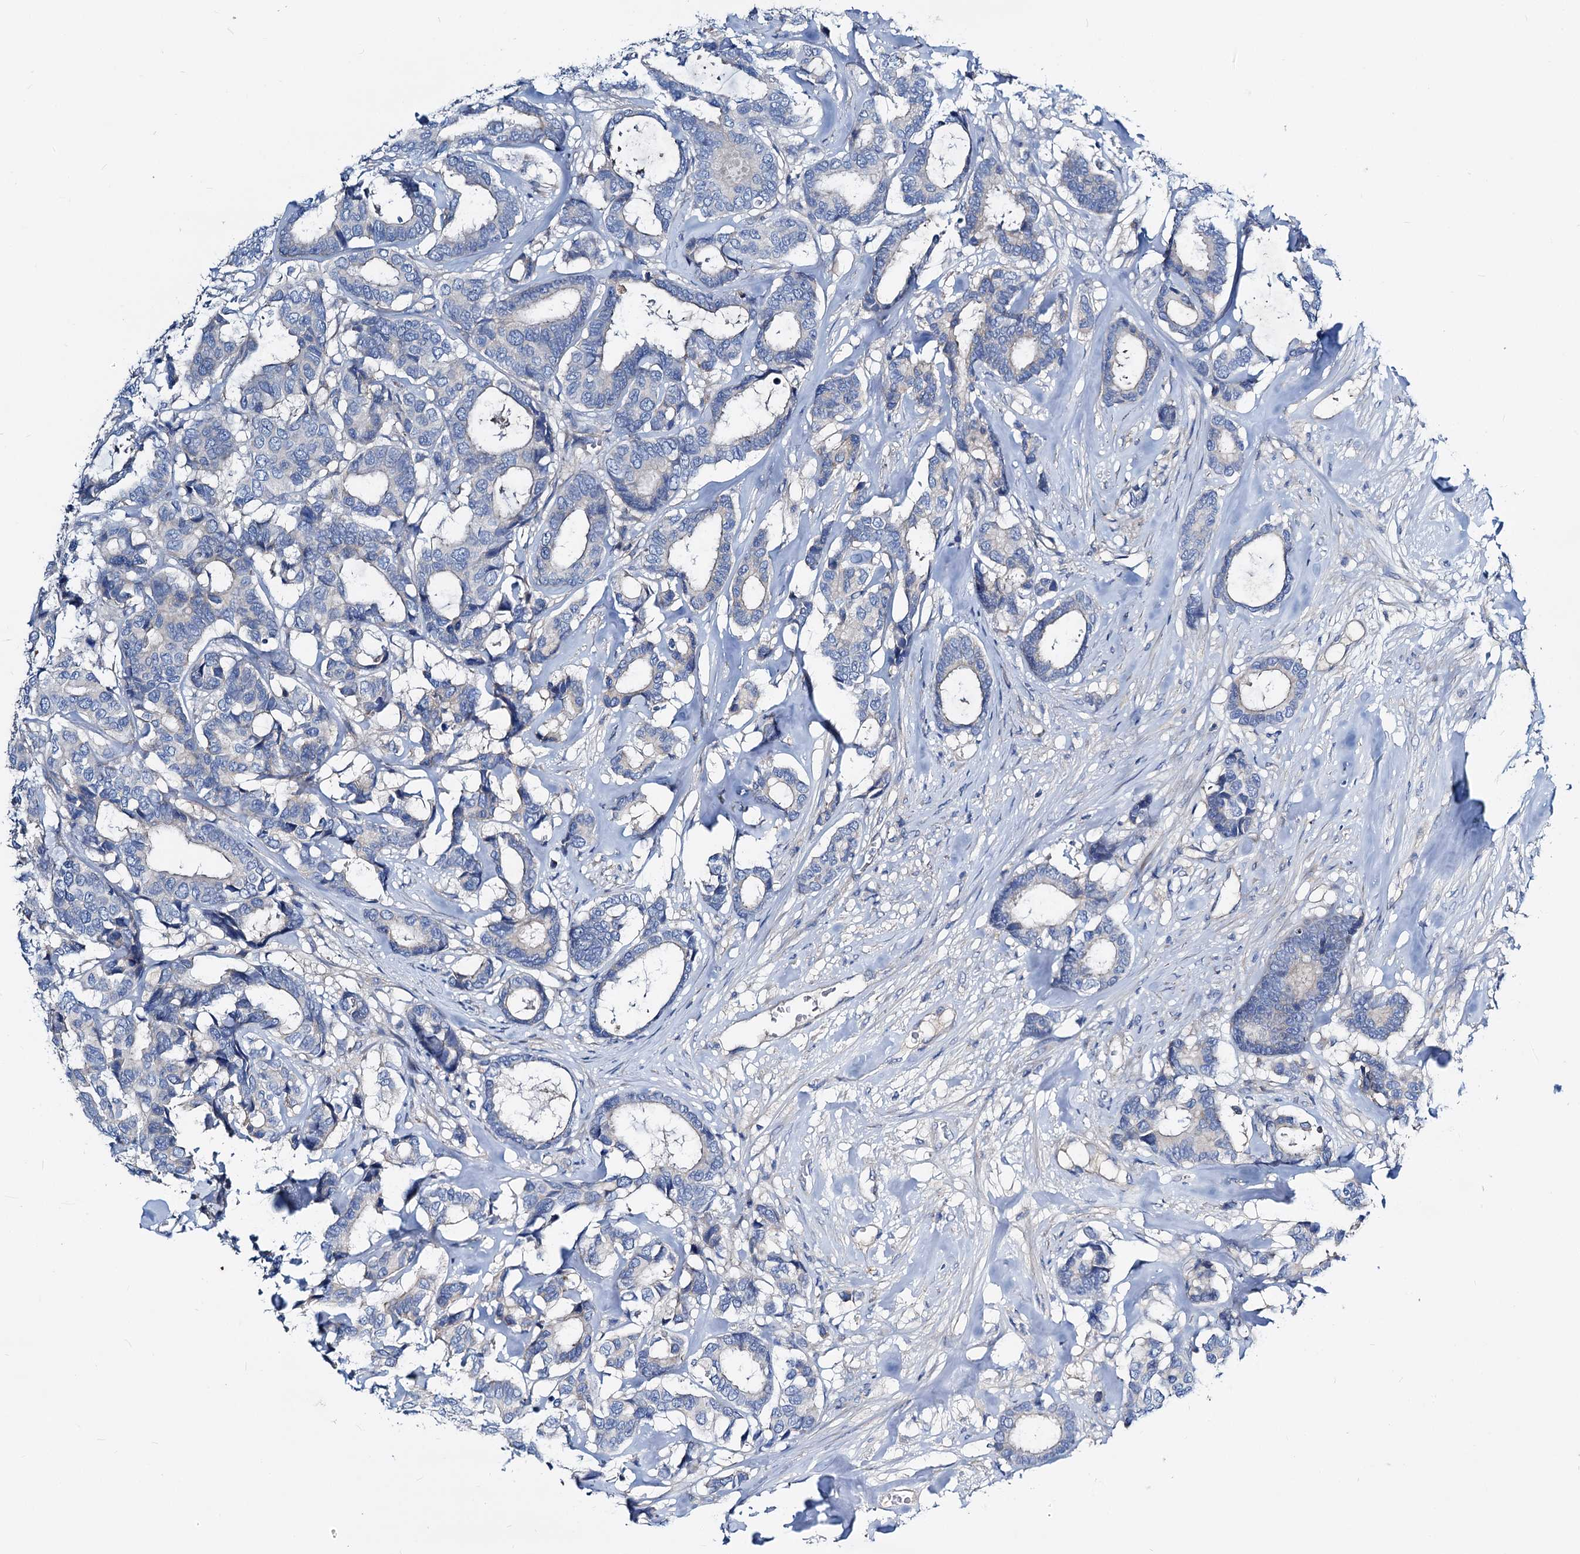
{"staining": {"intensity": "negative", "quantity": "none", "location": "none"}, "tissue": "breast cancer", "cell_type": "Tumor cells", "image_type": "cancer", "snomed": [{"axis": "morphology", "description": "Duct carcinoma"}, {"axis": "topography", "description": "Breast"}], "caption": "Immunohistochemistry (IHC) of breast cancer (invasive ductal carcinoma) reveals no expression in tumor cells.", "gene": "DYDC2", "patient": {"sex": "female", "age": 87}}